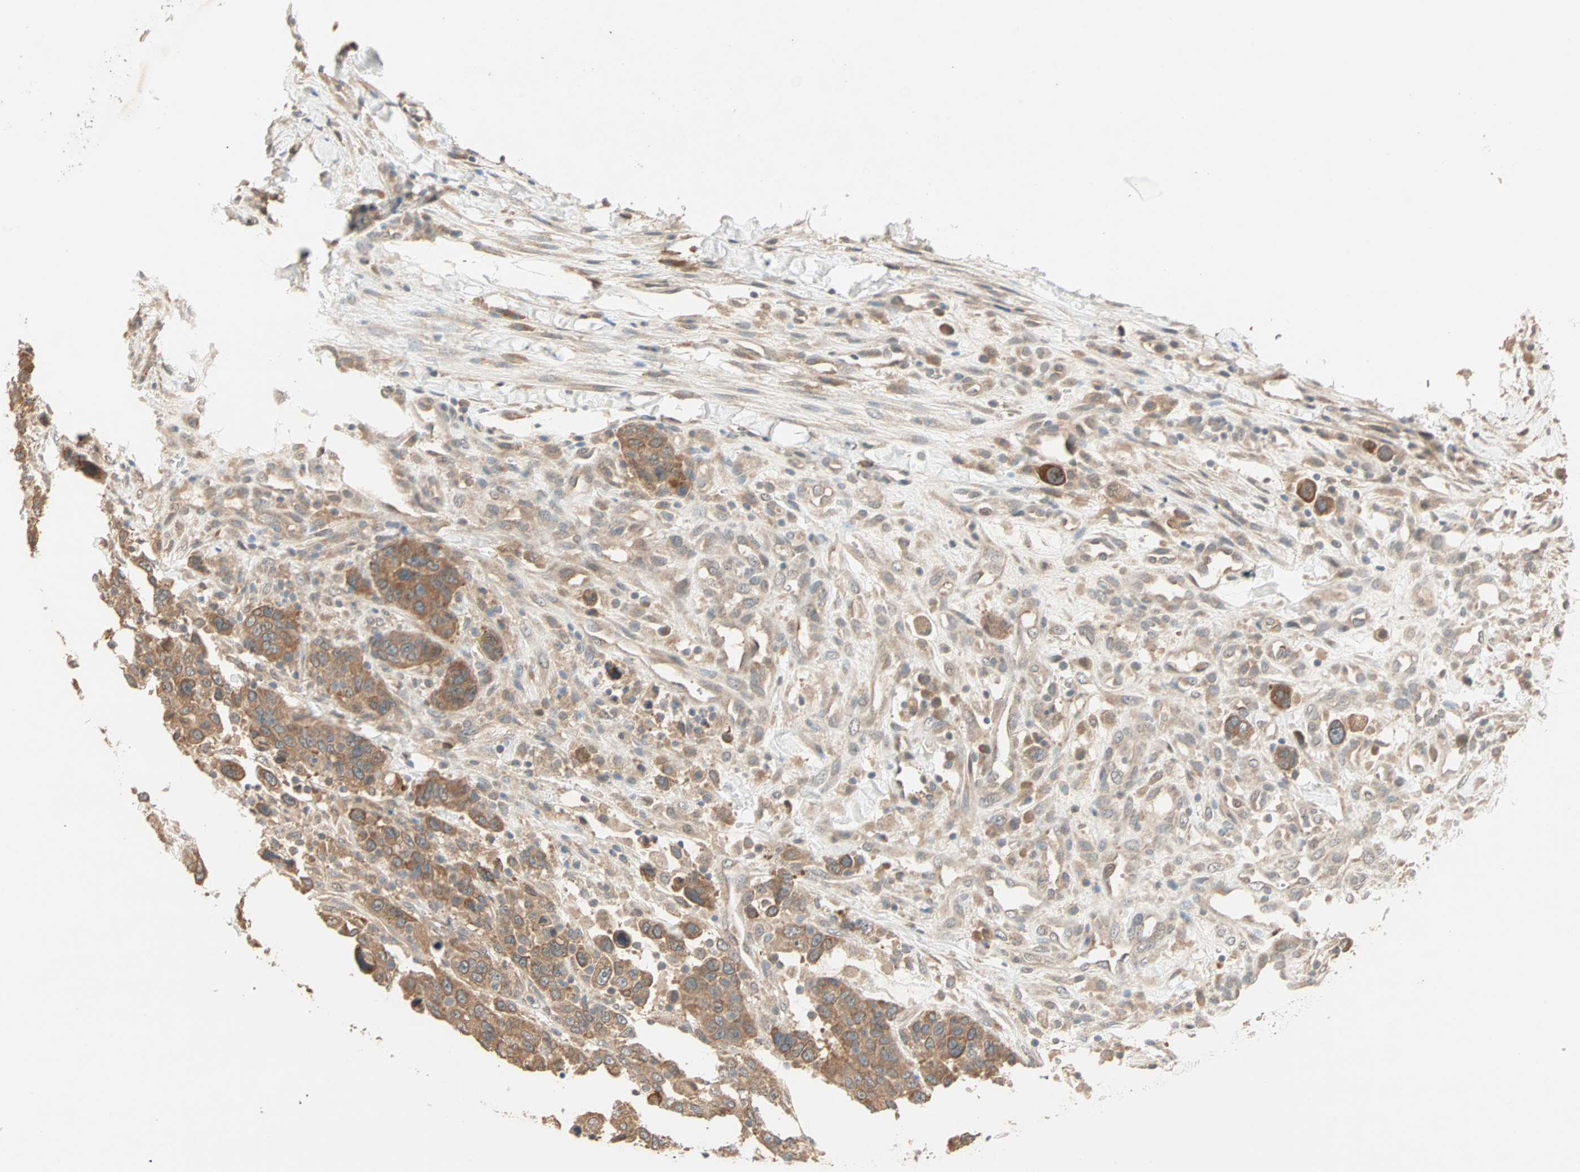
{"staining": {"intensity": "moderate", "quantity": ">75%", "location": "cytoplasmic/membranous"}, "tissue": "breast cancer", "cell_type": "Tumor cells", "image_type": "cancer", "snomed": [{"axis": "morphology", "description": "Duct carcinoma"}, {"axis": "topography", "description": "Breast"}], "caption": "Immunohistochemical staining of human breast intraductal carcinoma demonstrates medium levels of moderate cytoplasmic/membranous staining in about >75% of tumor cells.", "gene": "TTF2", "patient": {"sex": "female", "age": 37}}